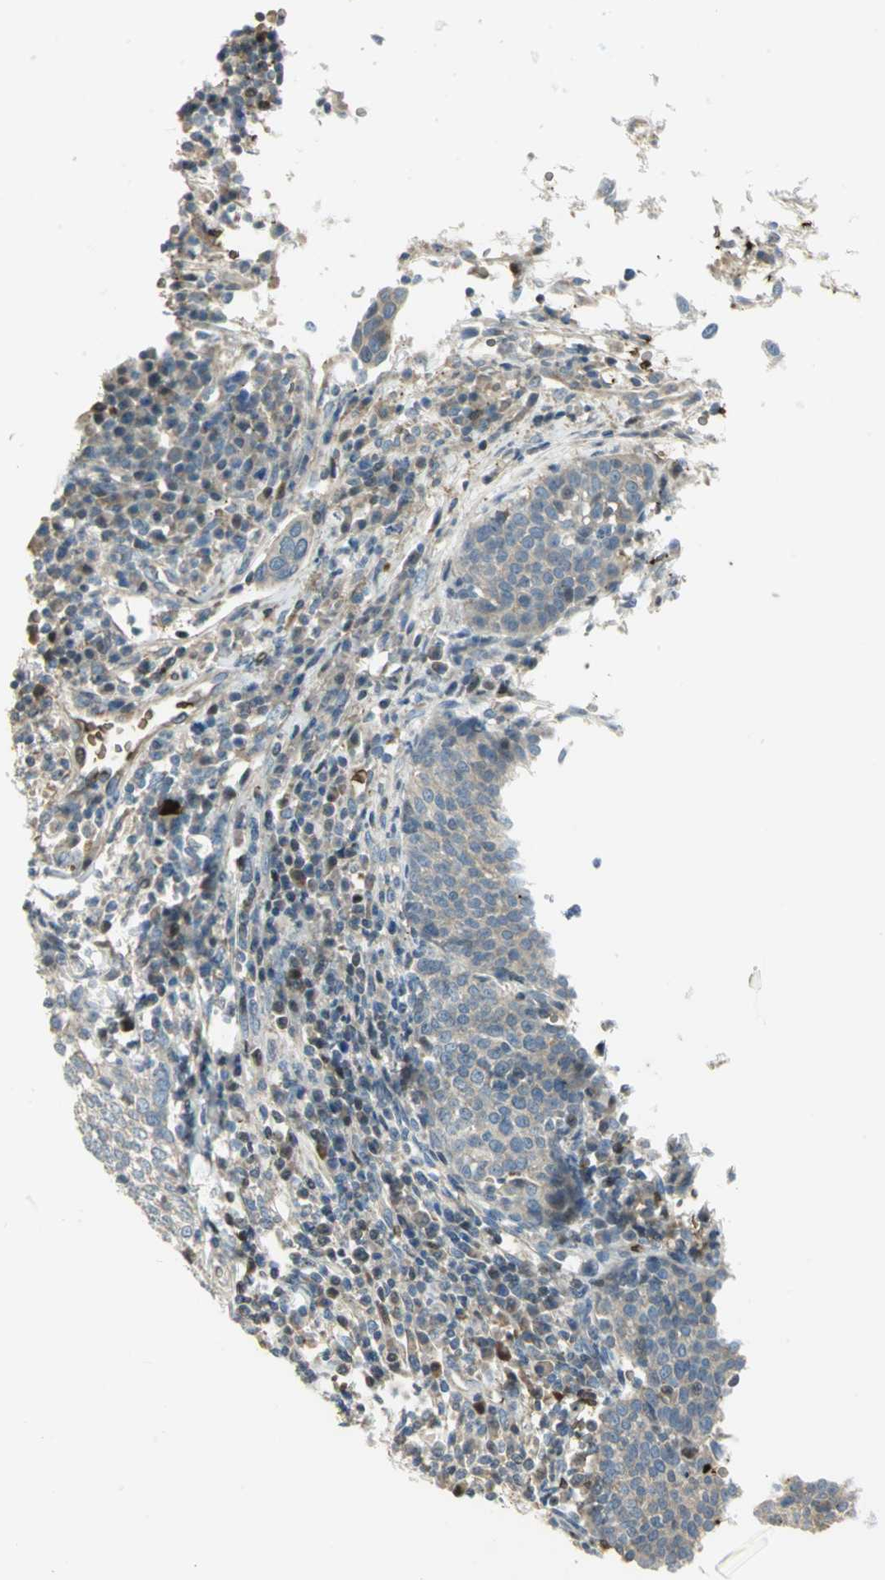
{"staining": {"intensity": "weak", "quantity": ">75%", "location": "cytoplasmic/membranous"}, "tissue": "cervical cancer", "cell_type": "Tumor cells", "image_type": "cancer", "snomed": [{"axis": "morphology", "description": "Squamous cell carcinoma, NOS"}, {"axis": "topography", "description": "Cervix"}], "caption": "An immunohistochemistry histopathology image of neoplastic tissue is shown. Protein staining in brown highlights weak cytoplasmic/membranous positivity in cervical cancer within tumor cells.", "gene": "ANK1", "patient": {"sex": "female", "age": 40}}